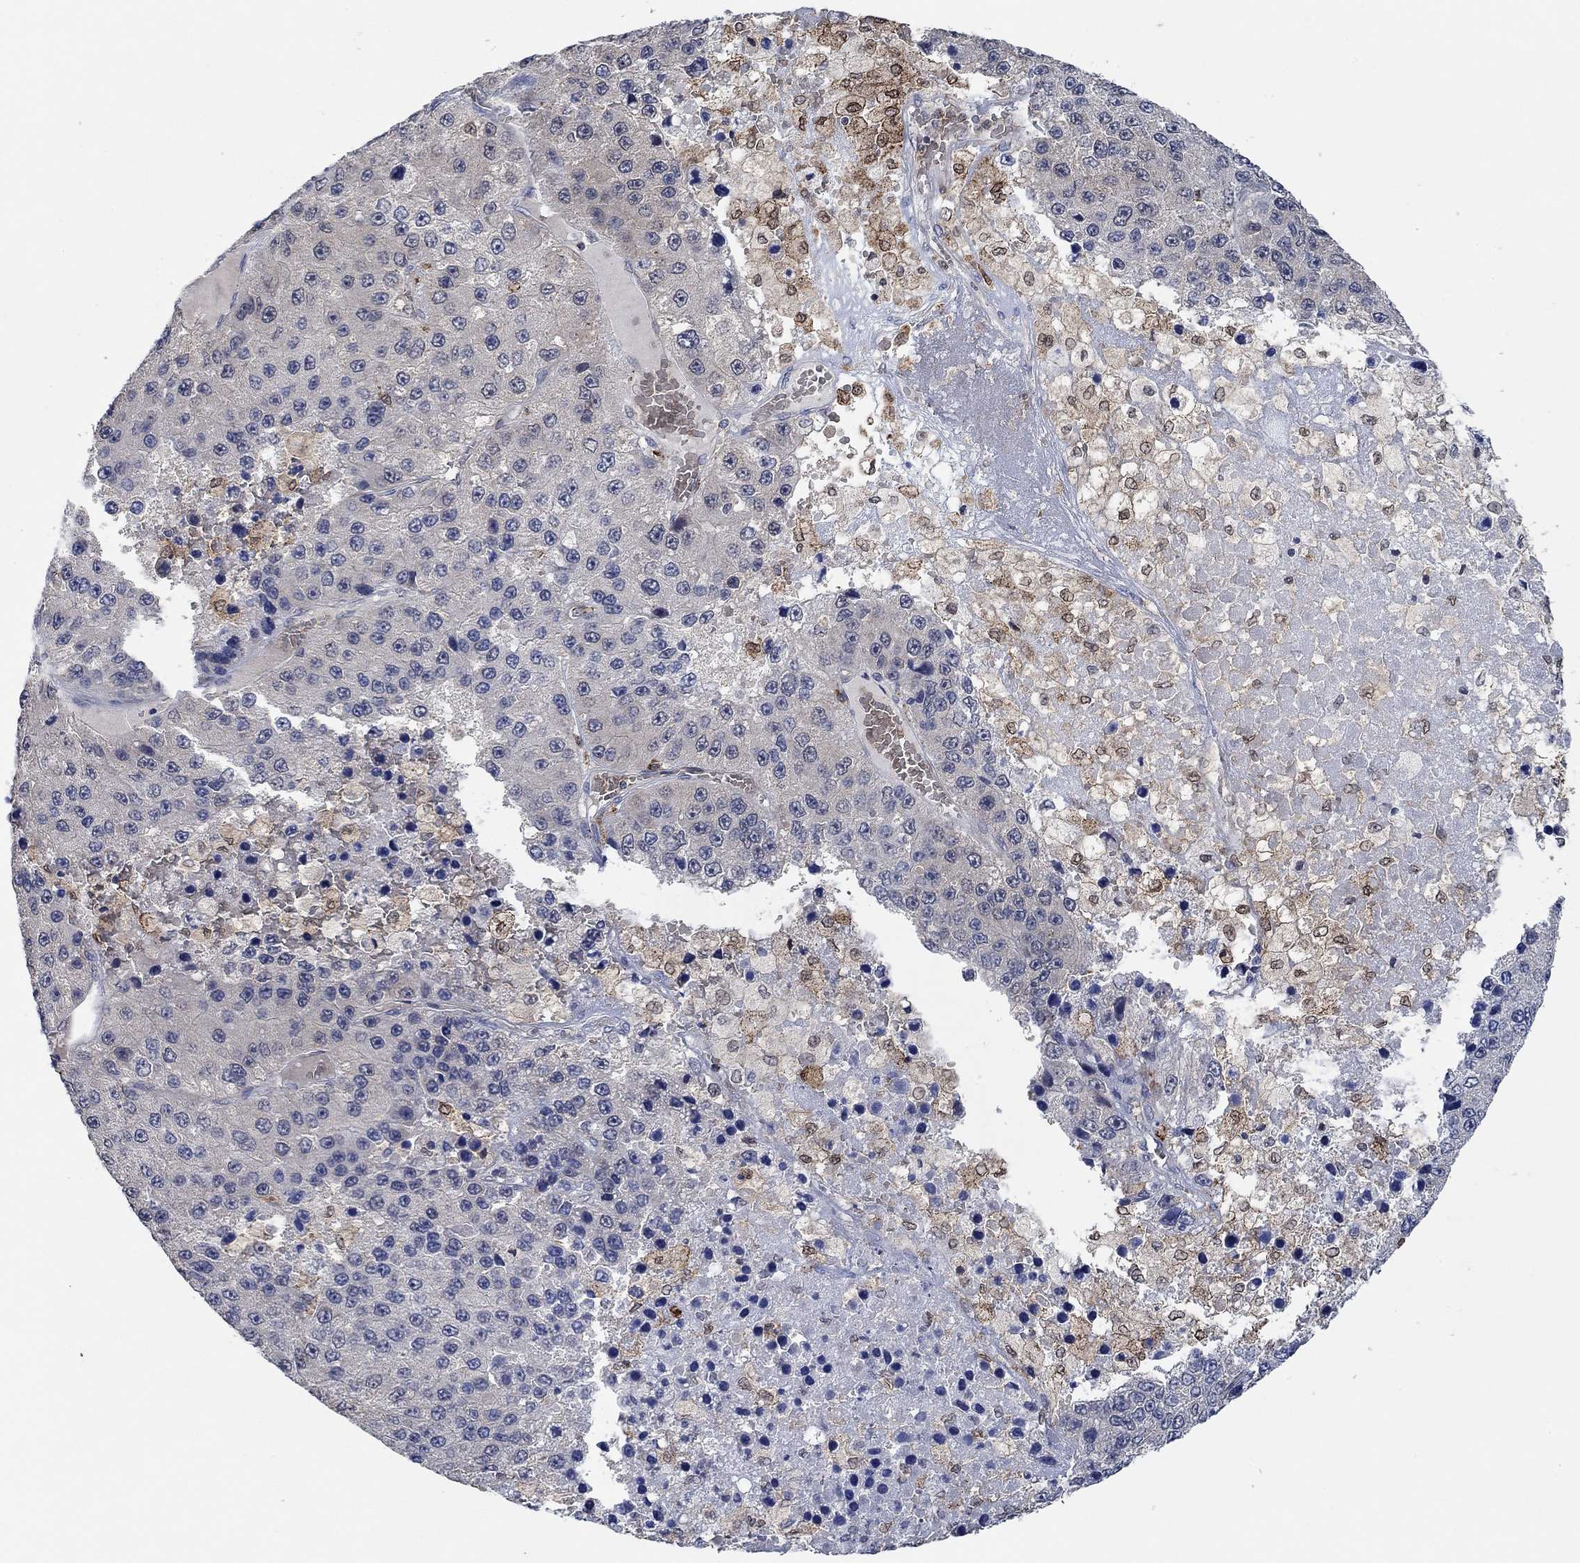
{"staining": {"intensity": "negative", "quantity": "none", "location": "none"}, "tissue": "liver cancer", "cell_type": "Tumor cells", "image_type": "cancer", "snomed": [{"axis": "morphology", "description": "Carcinoma, Hepatocellular, NOS"}, {"axis": "topography", "description": "Liver"}], "caption": "This is an IHC image of human hepatocellular carcinoma (liver). There is no positivity in tumor cells.", "gene": "MPP1", "patient": {"sex": "female", "age": 73}}